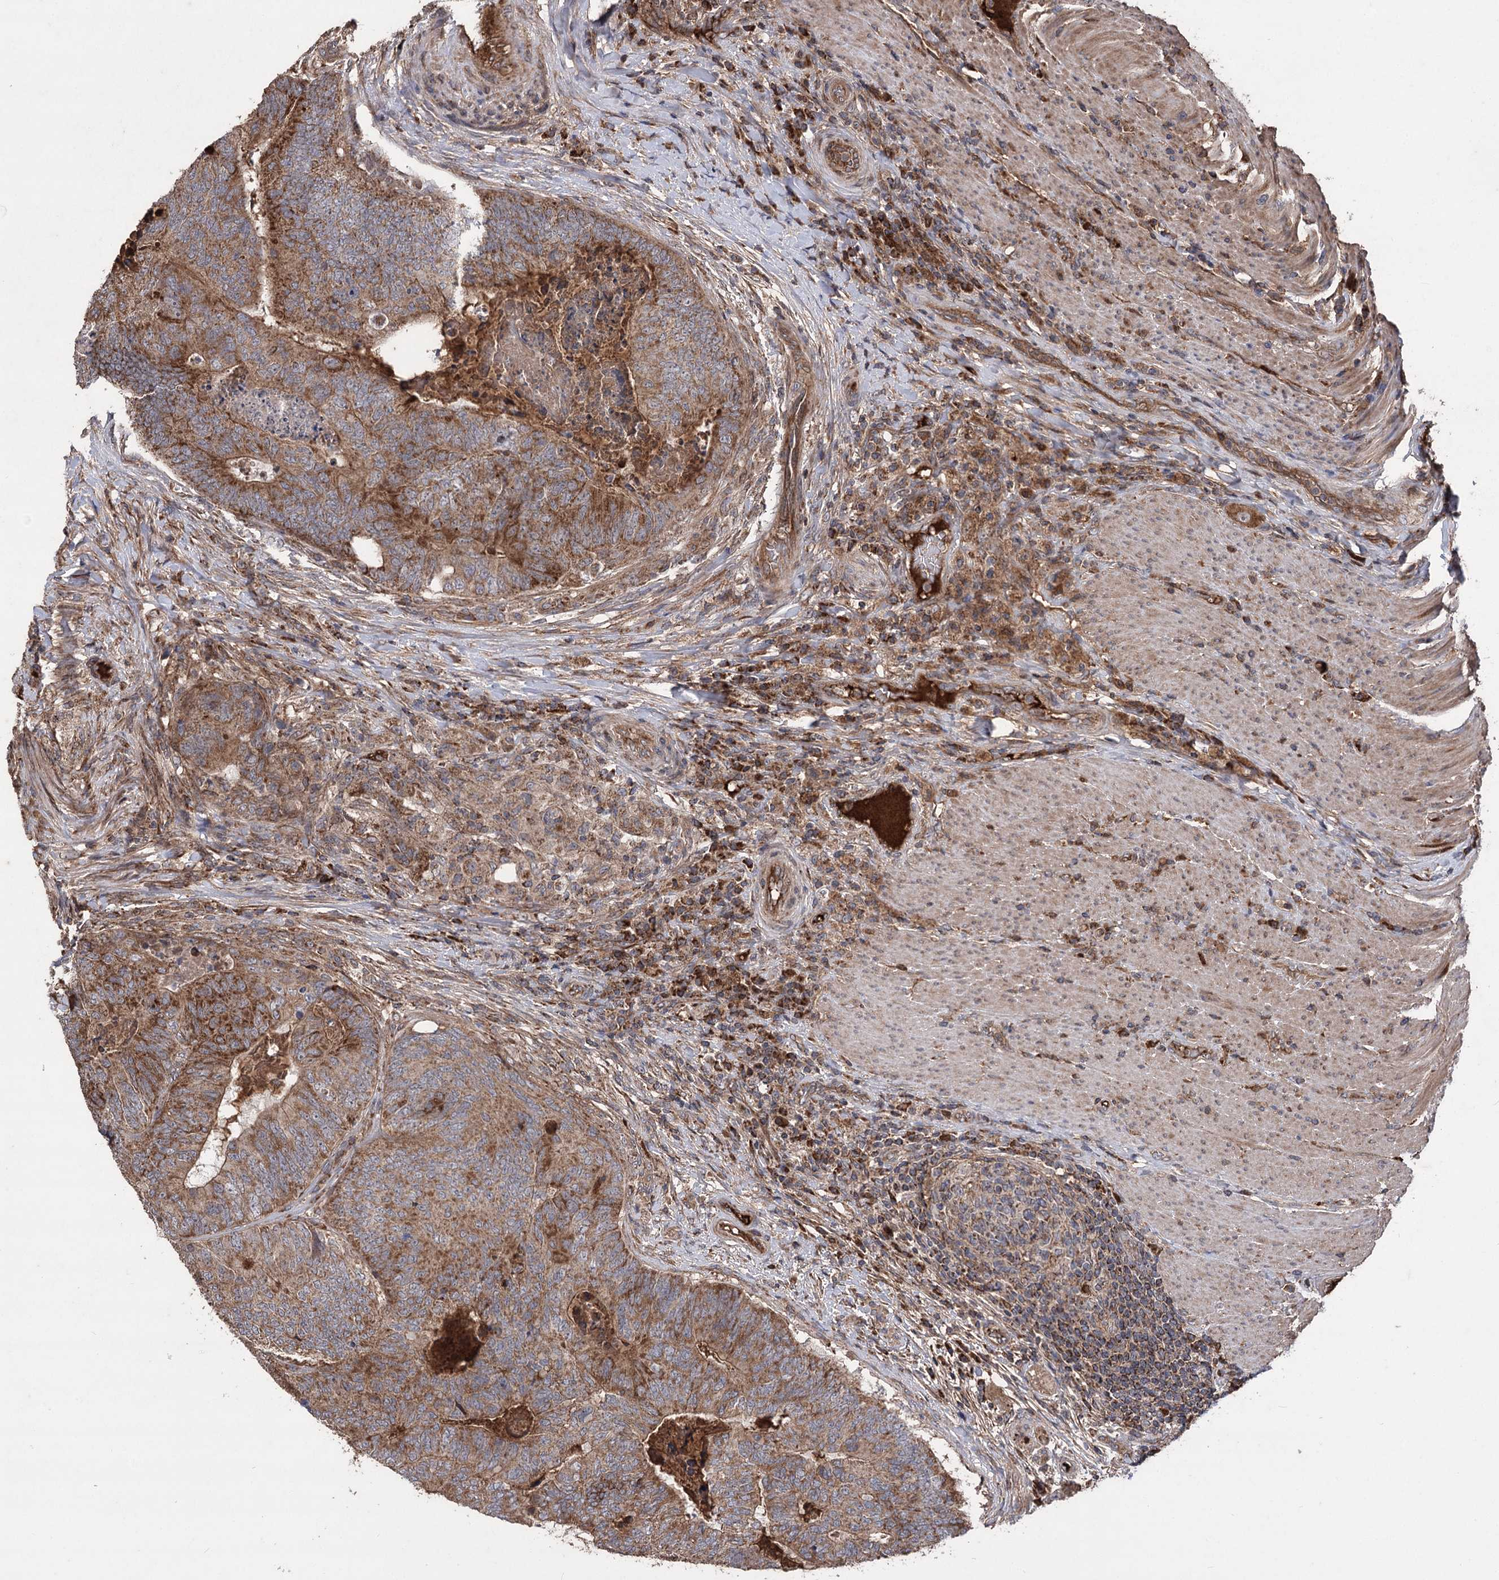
{"staining": {"intensity": "strong", "quantity": ">75%", "location": "cytoplasmic/membranous"}, "tissue": "colorectal cancer", "cell_type": "Tumor cells", "image_type": "cancer", "snomed": [{"axis": "morphology", "description": "Adenocarcinoma, NOS"}, {"axis": "topography", "description": "Colon"}], "caption": "Immunohistochemical staining of colorectal cancer (adenocarcinoma) exhibits high levels of strong cytoplasmic/membranous protein staining in about >75% of tumor cells.", "gene": "RASSF3", "patient": {"sex": "female", "age": 67}}